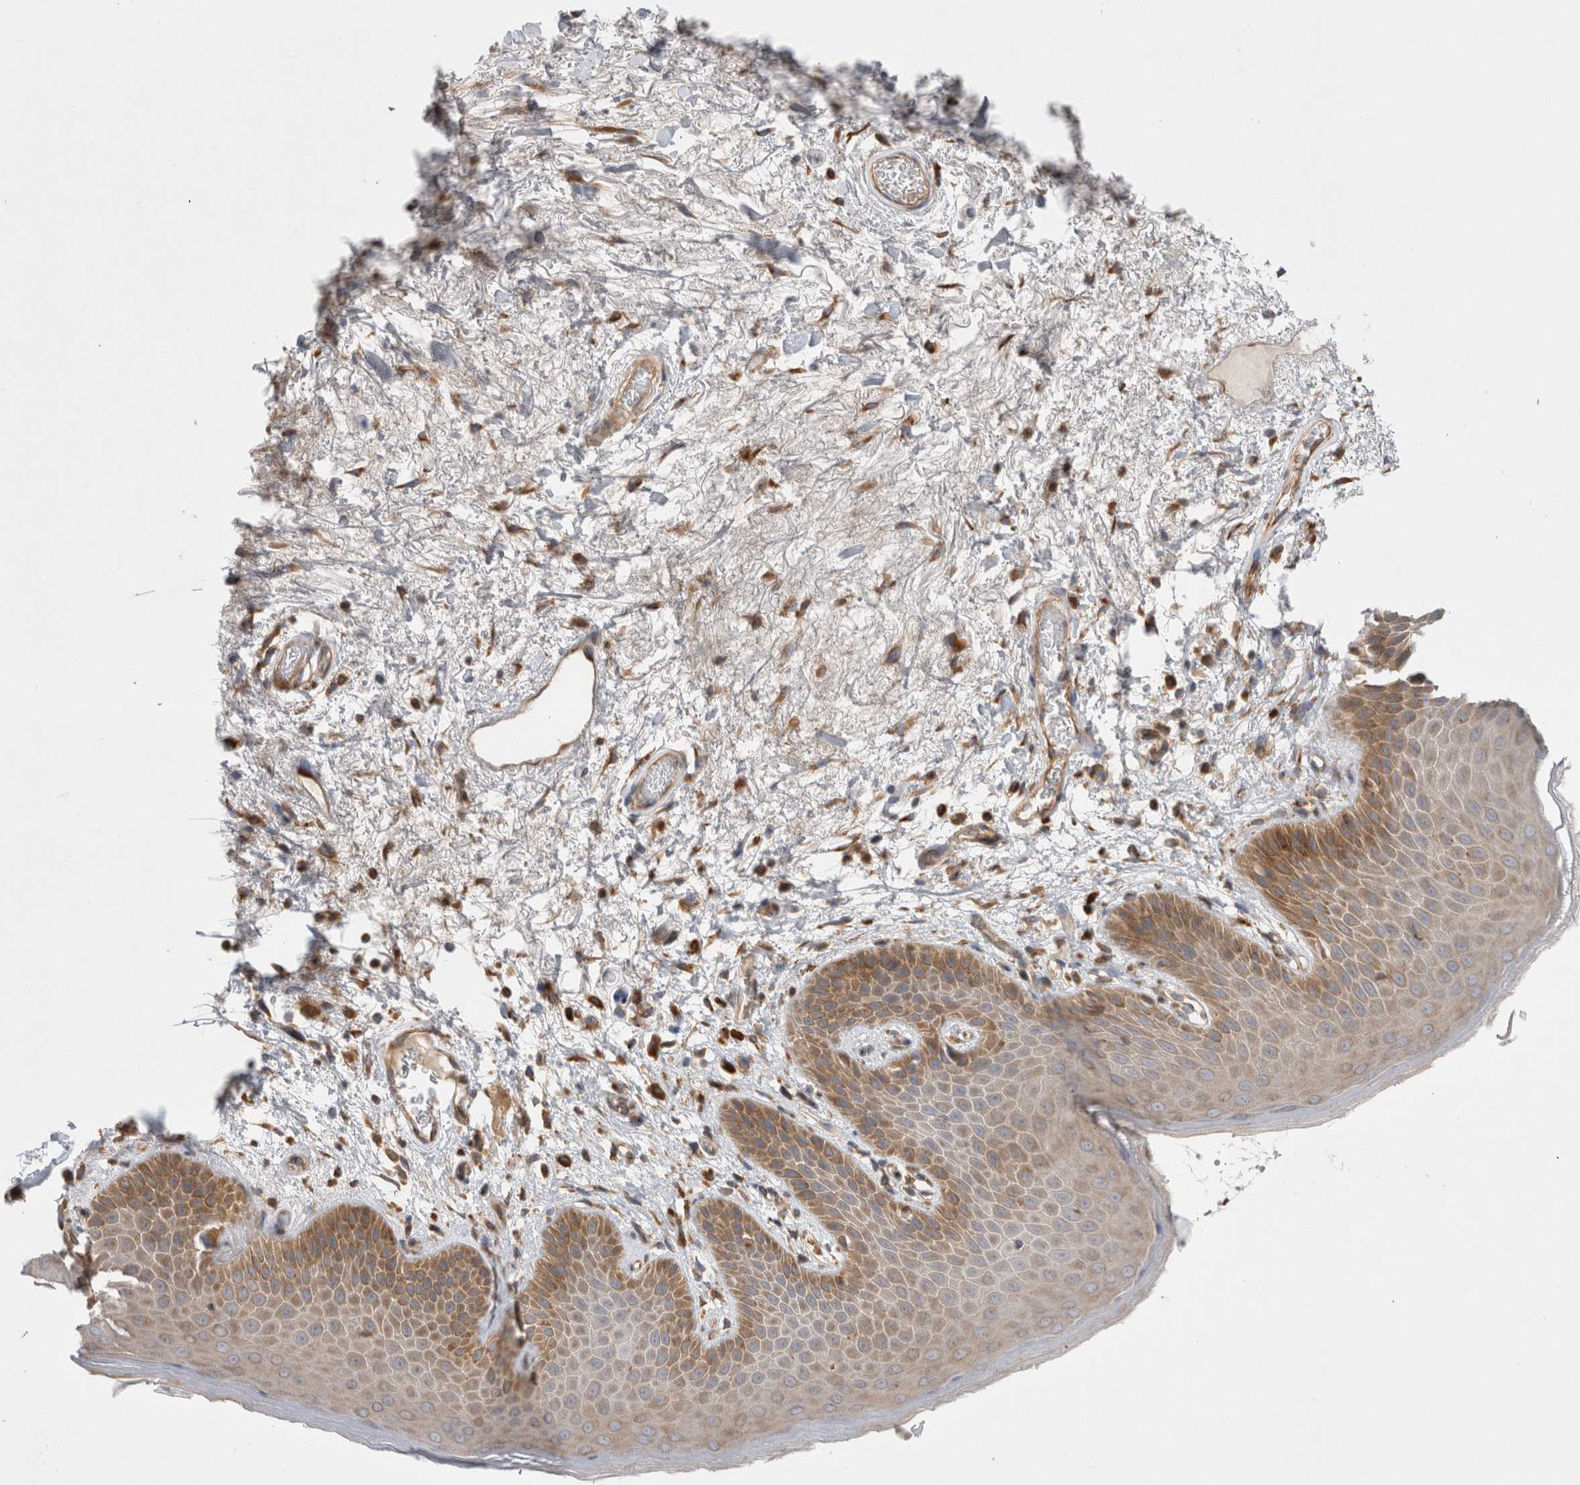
{"staining": {"intensity": "moderate", "quantity": "<25%", "location": "cytoplasmic/membranous"}, "tissue": "skin", "cell_type": "Epidermal cells", "image_type": "normal", "snomed": [{"axis": "morphology", "description": "Normal tissue, NOS"}, {"axis": "topography", "description": "Anal"}], "caption": "Immunohistochemistry histopathology image of unremarkable skin: skin stained using immunohistochemistry (IHC) reveals low levels of moderate protein expression localized specifically in the cytoplasmic/membranous of epidermal cells, appearing as a cytoplasmic/membranous brown color.", "gene": "PDCD10", "patient": {"sex": "male", "age": 74}}